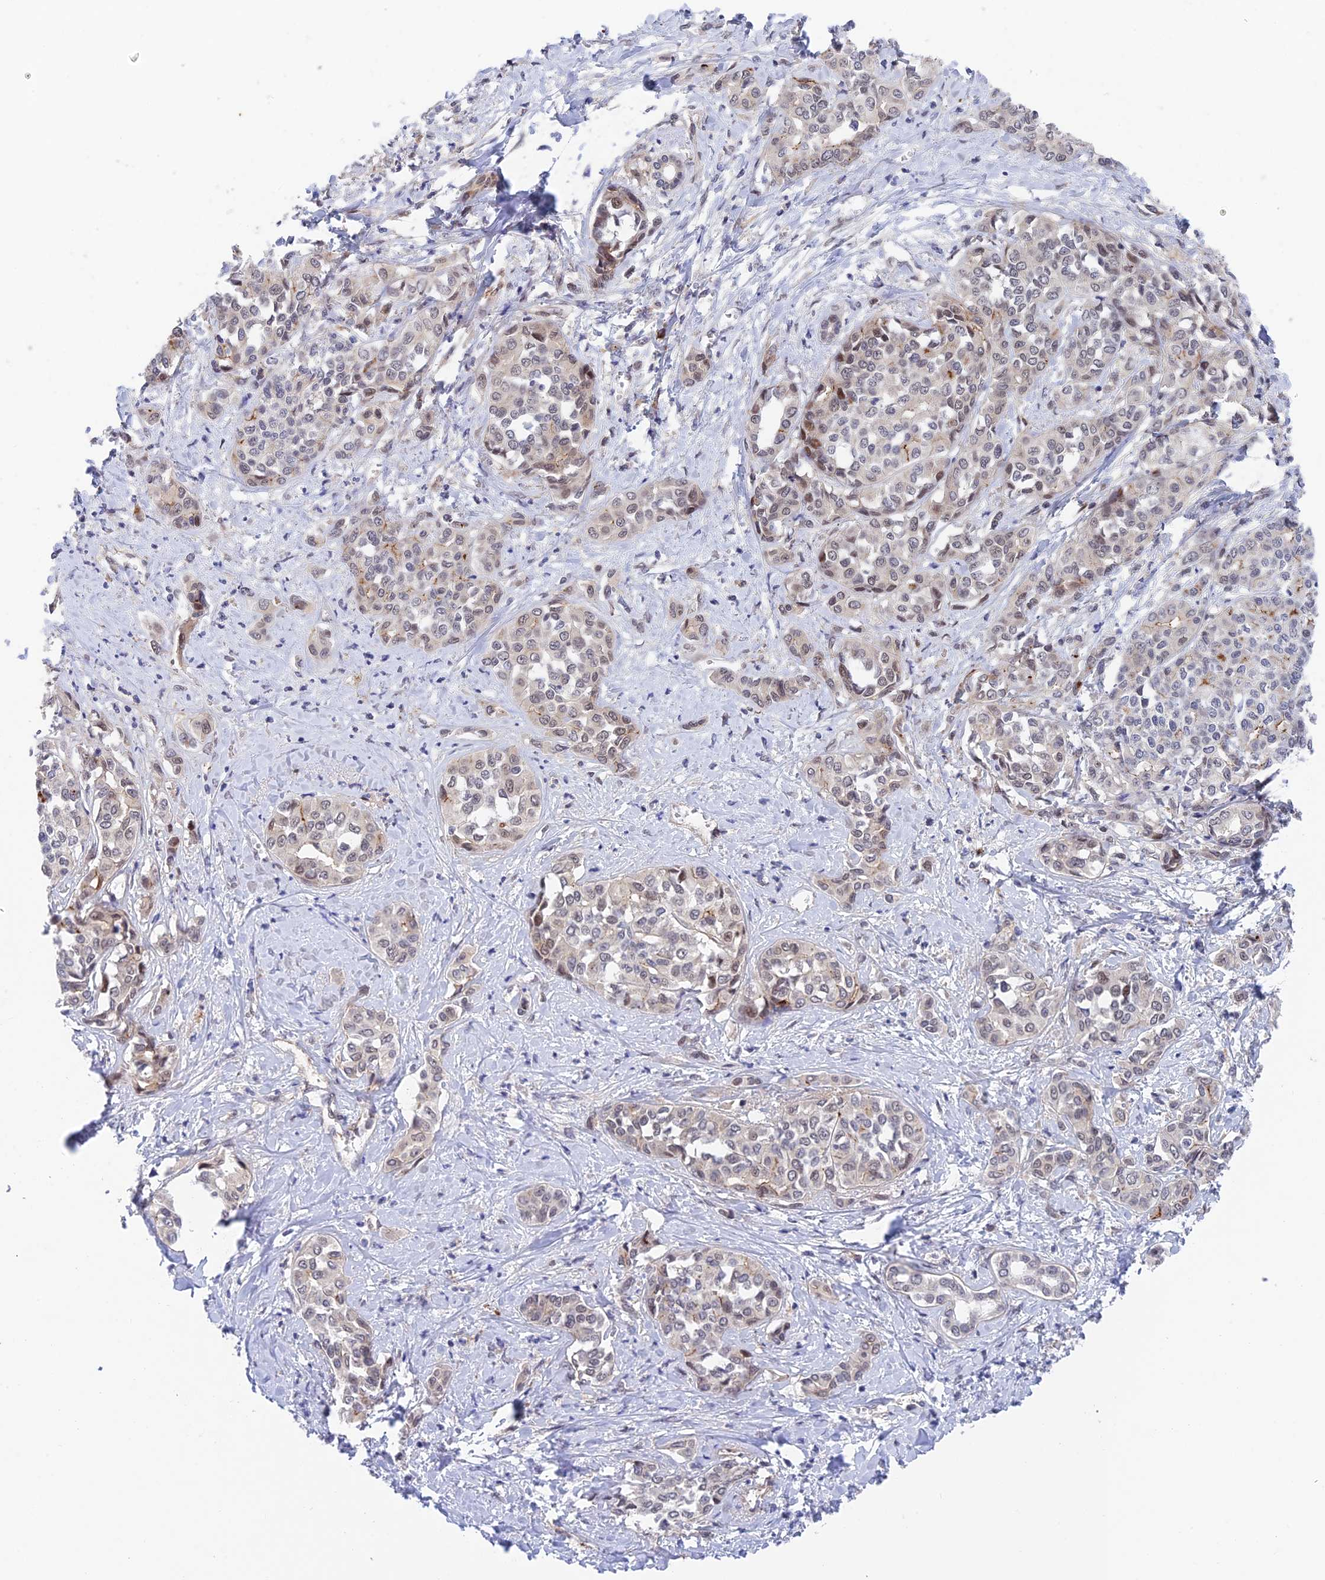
{"staining": {"intensity": "weak", "quantity": "<25%", "location": "cytoplasmic/membranous"}, "tissue": "liver cancer", "cell_type": "Tumor cells", "image_type": "cancer", "snomed": [{"axis": "morphology", "description": "Cholangiocarcinoma"}, {"axis": "topography", "description": "Liver"}], "caption": "This is an IHC image of liver cancer. There is no staining in tumor cells.", "gene": "NSMCE1", "patient": {"sex": "female", "age": 77}}